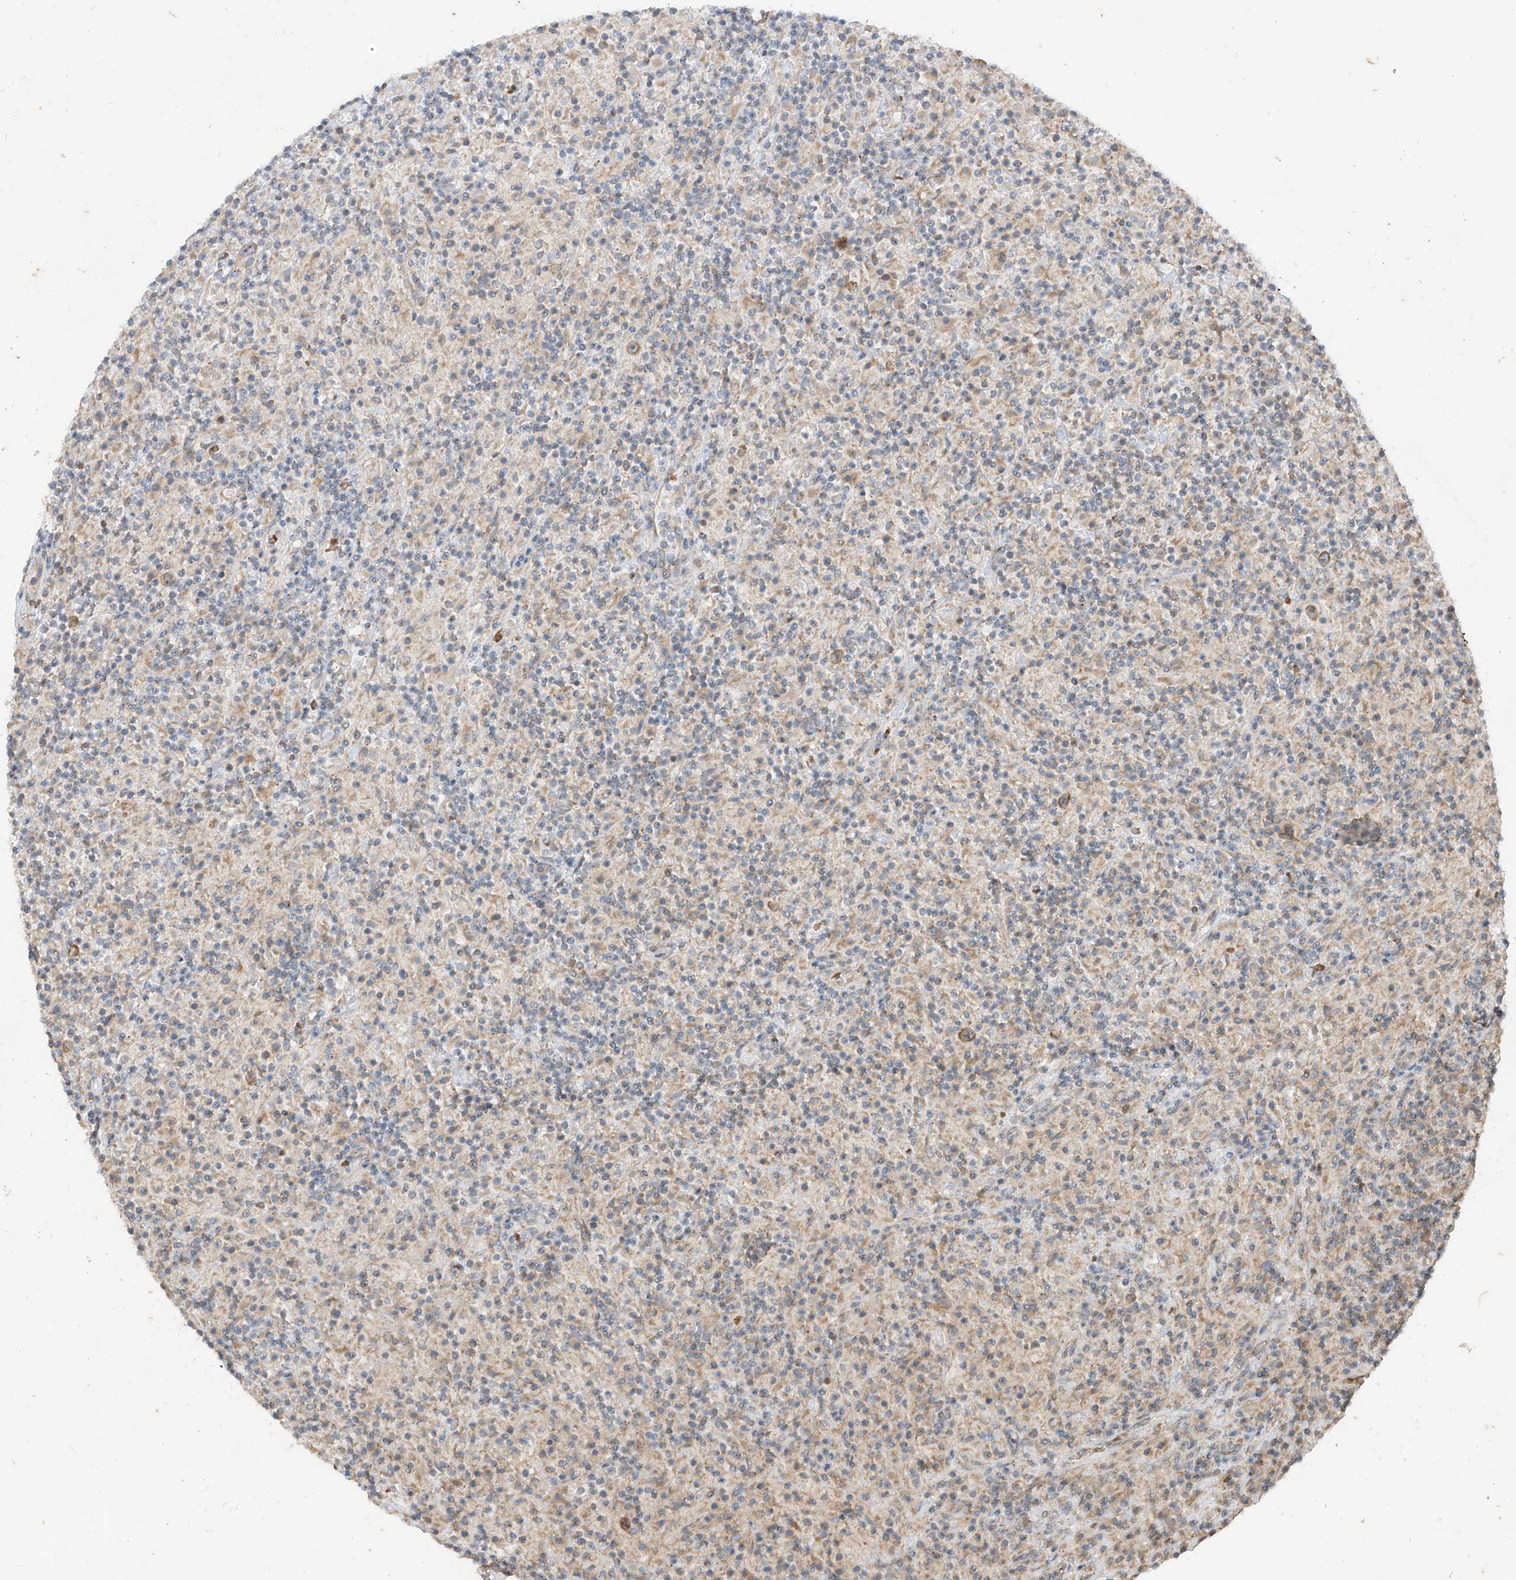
{"staining": {"intensity": "moderate", "quantity": ">75%", "location": "cytoplasmic/membranous"}, "tissue": "lymphoma", "cell_type": "Tumor cells", "image_type": "cancer", "snomed": [{"axis": "morphology", "description": "Hodgkin's disease, NOS"}, {"axis": "topography", "description": "Lymph node"}], "caption": "A micrograph of human lymphoma stained for a protein demonstrates moderate cytoplasmic/membranous brown staining in tumor cells.", "gene": "MTUS2", "patient": {"sex": "male", "age": 70}}